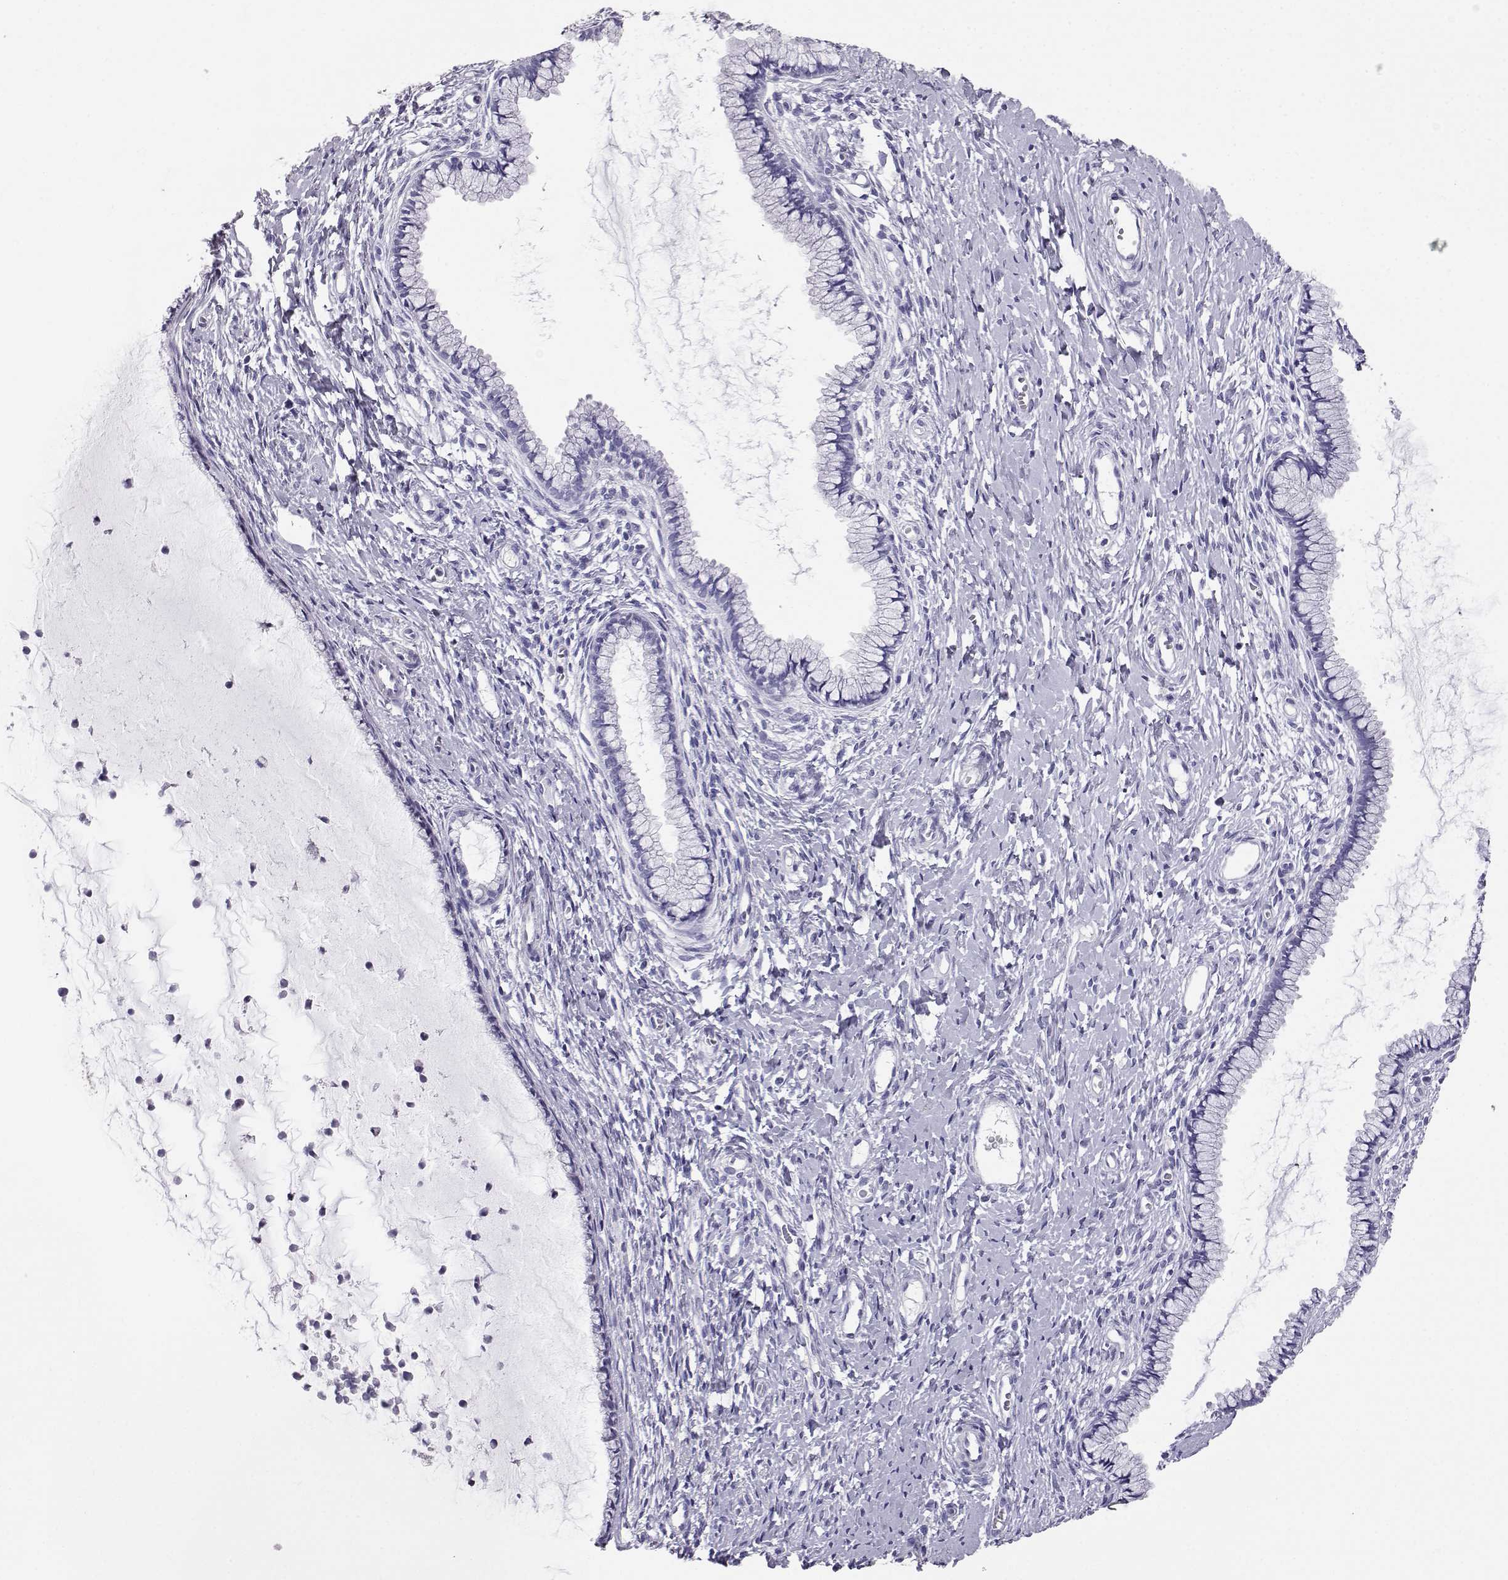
{"staining": {"intensity": "negative", "quantity": "none", "location": "none"}, "tissue": "cervix", "cell_type": "Glandular cells", "image_type": "normal", "snomed": [{"axis": "morphology", "description": "Normal tissue, NOS"}, {"axis": "topography", "description": "Cervix"}], "caption": "Immunohistochemistry image of benign cervix: cervix stained with DAB reveals no significant protein staining in glandular cells.", "gene": "AKR1B1", "patient": {"sex": "female", "age": 40}}